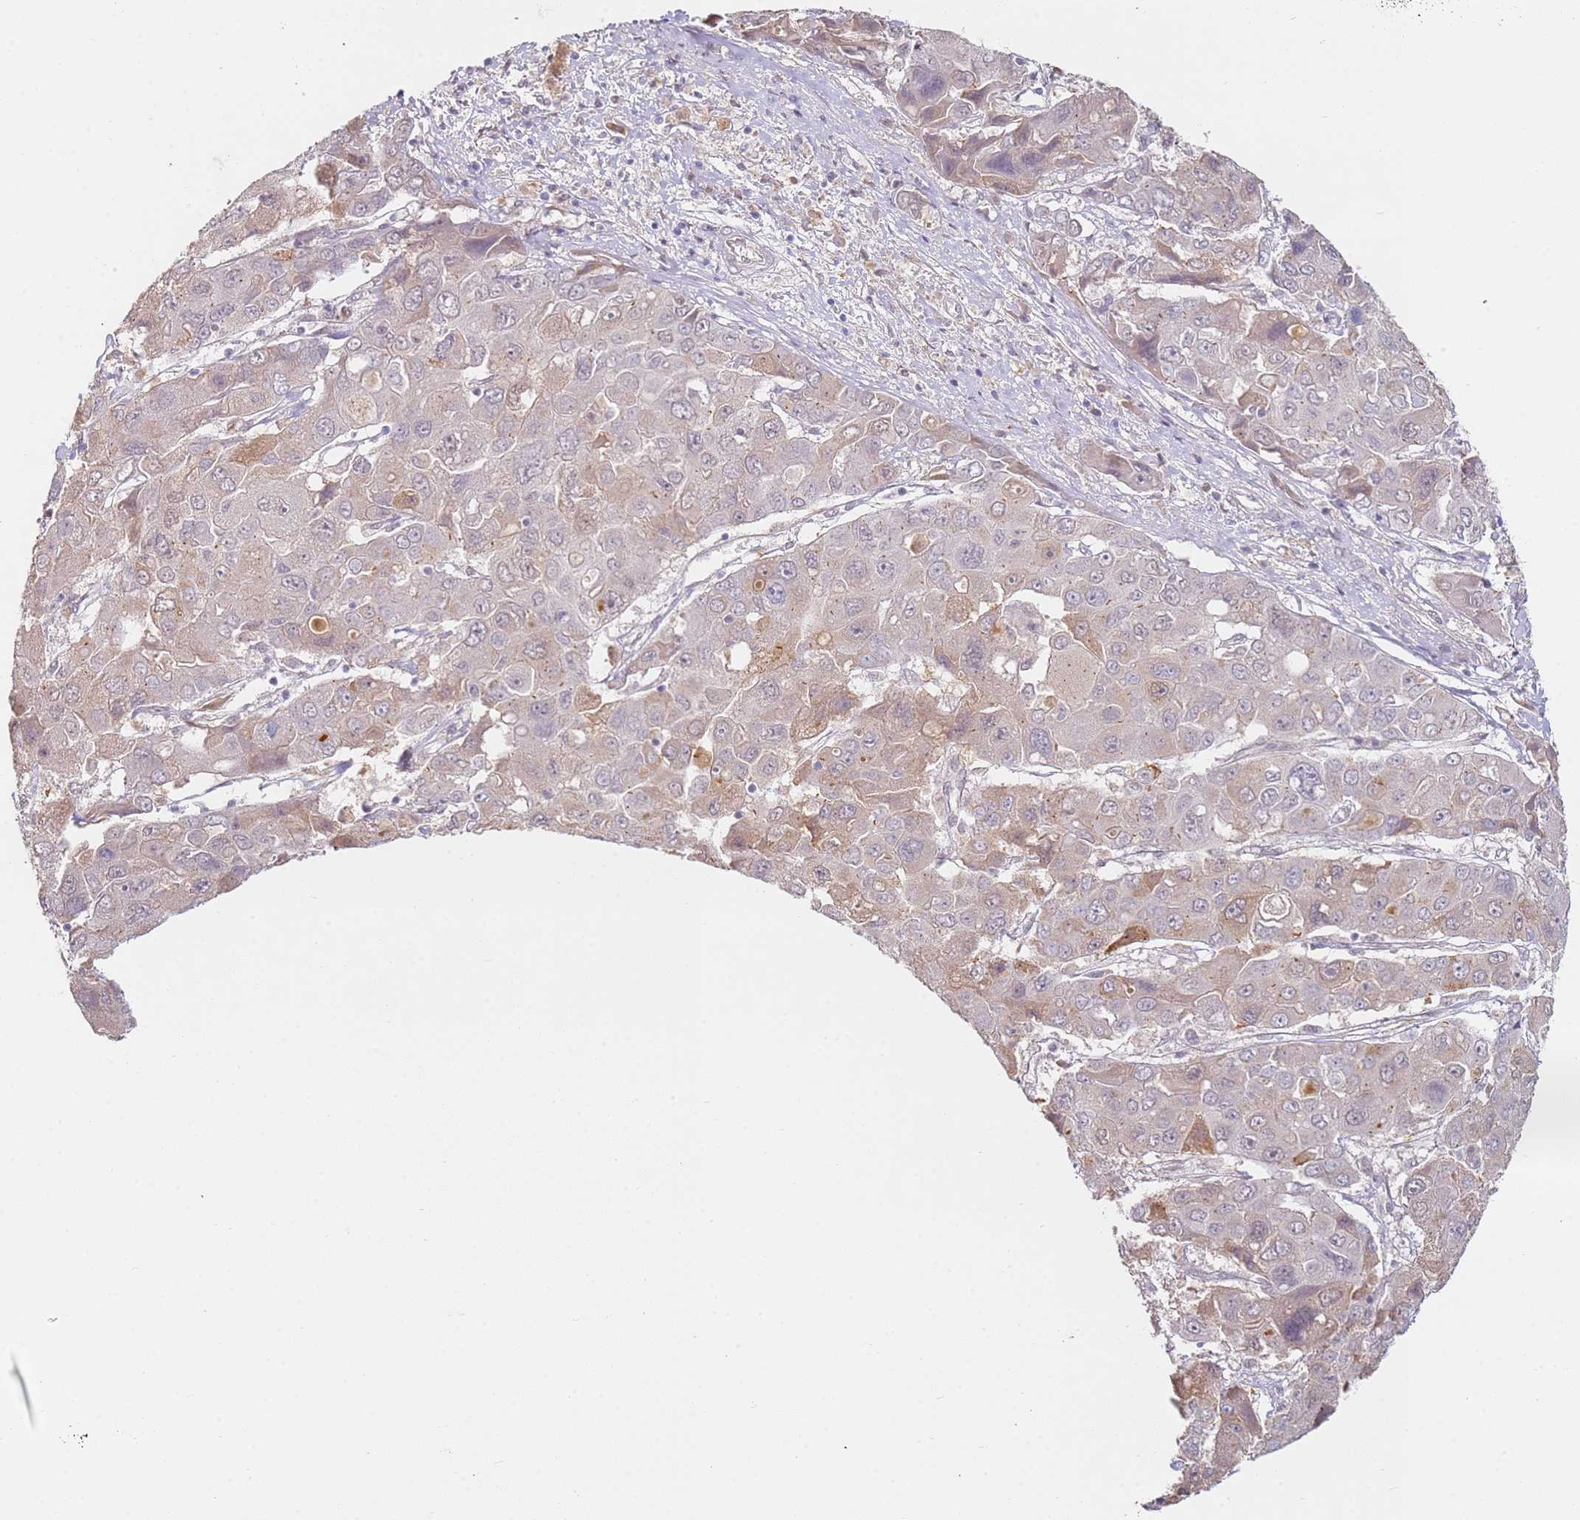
{"staining": {"intensity": "weak", "quantity": "25%-75%", "location": "cytoplasmic/membranous"}, "tissue": "liver cancer", "cell_type": "Tumor cells", "image_type": "cancer", "snomed": [{"axis": "morphology", "description": "Cholangiocarcinoma"}, {"axis": "topography", "description": "Liver"}], "caption": "Liver cancer (cholangiocarcinoma) was stained to show a protein in brown. There is low levels of weak cytoplasmic/membranous expression in approximately 25%-75% of tumor cells.", "gene": "WDR93", "patient": {"sex": "male", "age": 67}}